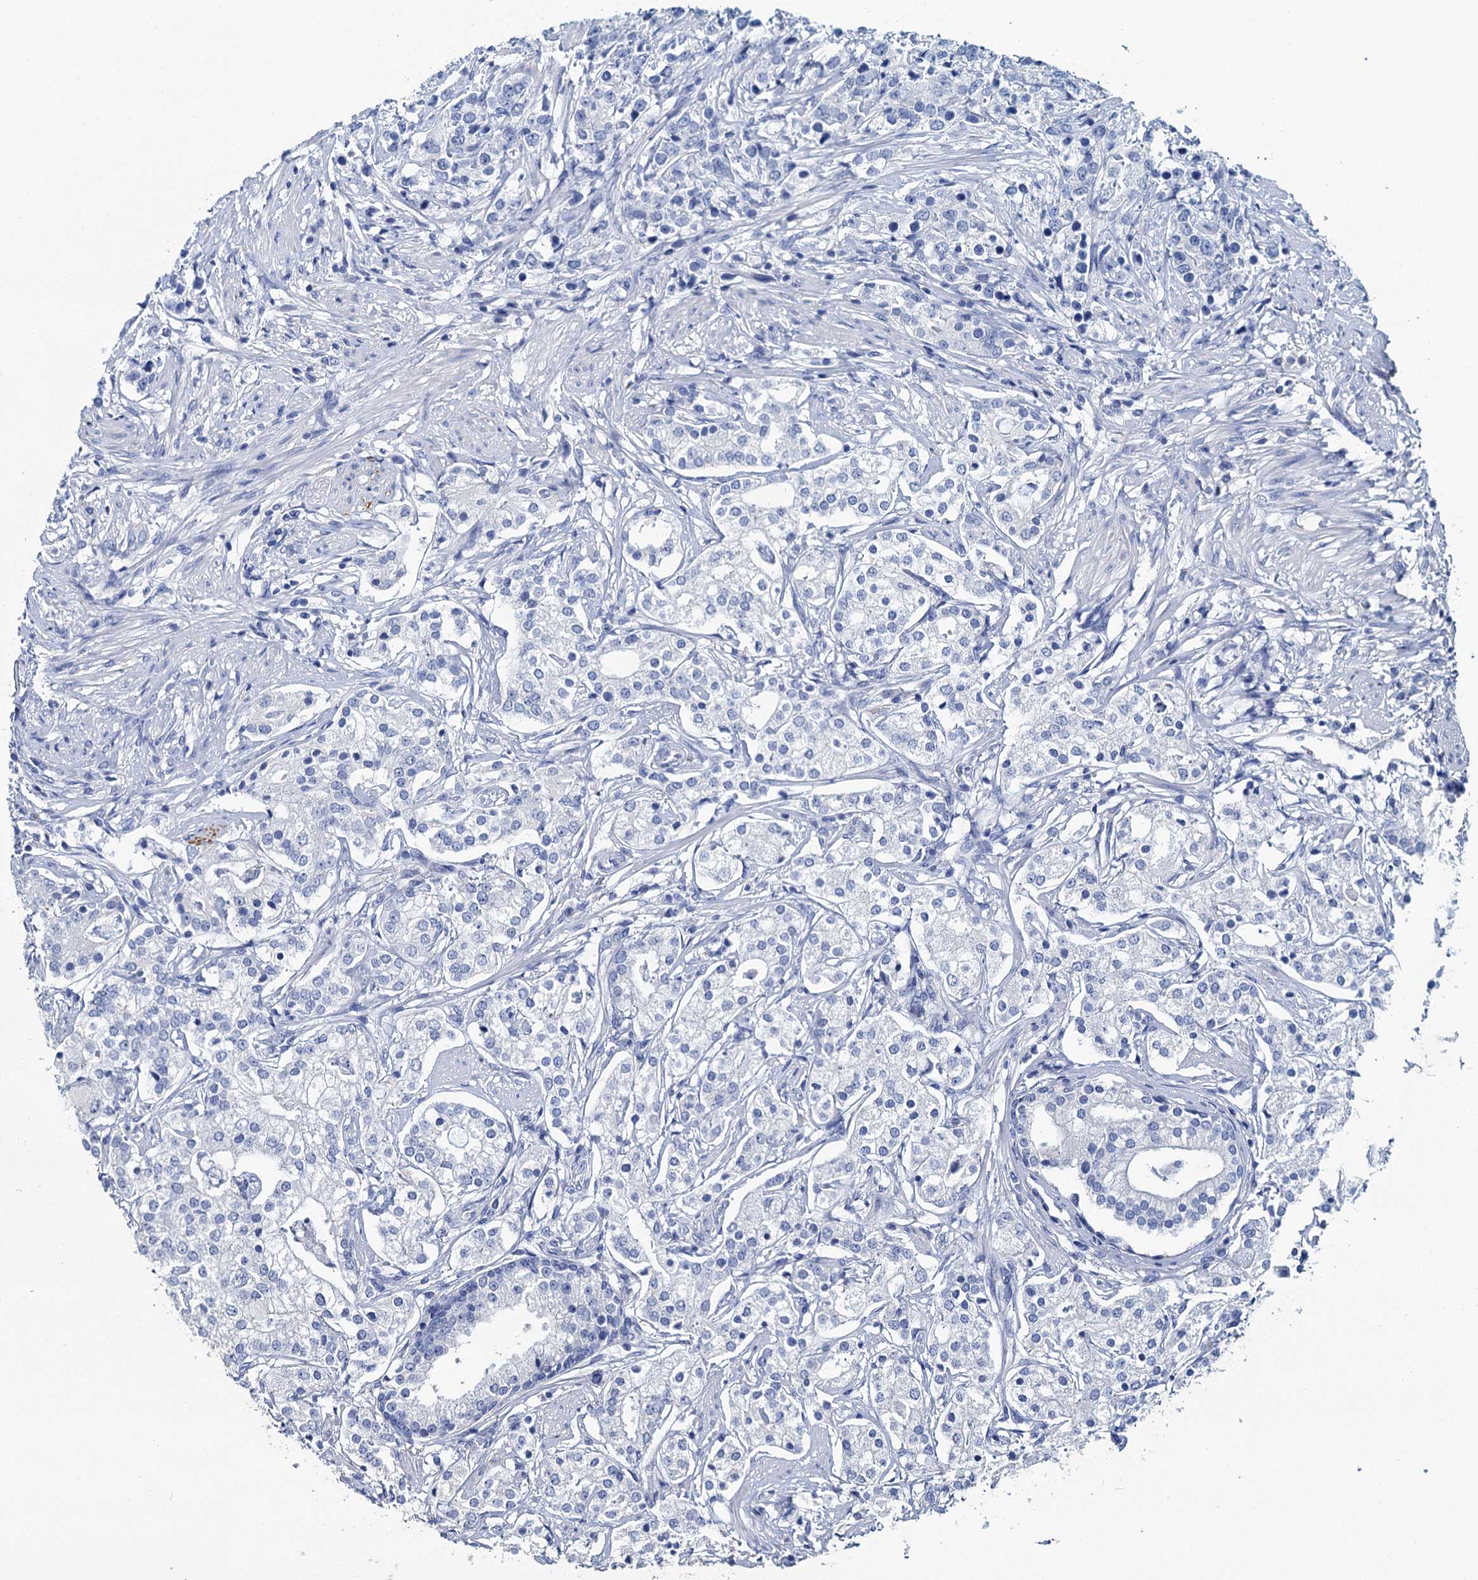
{"staining": {"intensity": "negative", "quantity": "none", "location": "none"}, "tissue": "prostate cancer", "cell_type": "Tumor cells", "image_type": "cancer", "snomed": [{"axis": "morphology", "description": "Adenocarcinoma, High grade"}, {"axis": "topography", "description": "Prostate"}], "caption": "Immunohistochemistry (IHC) micrograph of neoplastic tissue: prostate cancer (high-grade adenocarcinoma) stained with DAB shows no significant protein positivity in tumor cells. (Stains: DAB IHC with hematoxylin counter stain, Microscopy: brightfield microscopy at high magnification).", "gene": "SNCB", "patient": {"sex": "male", "age": 69}}